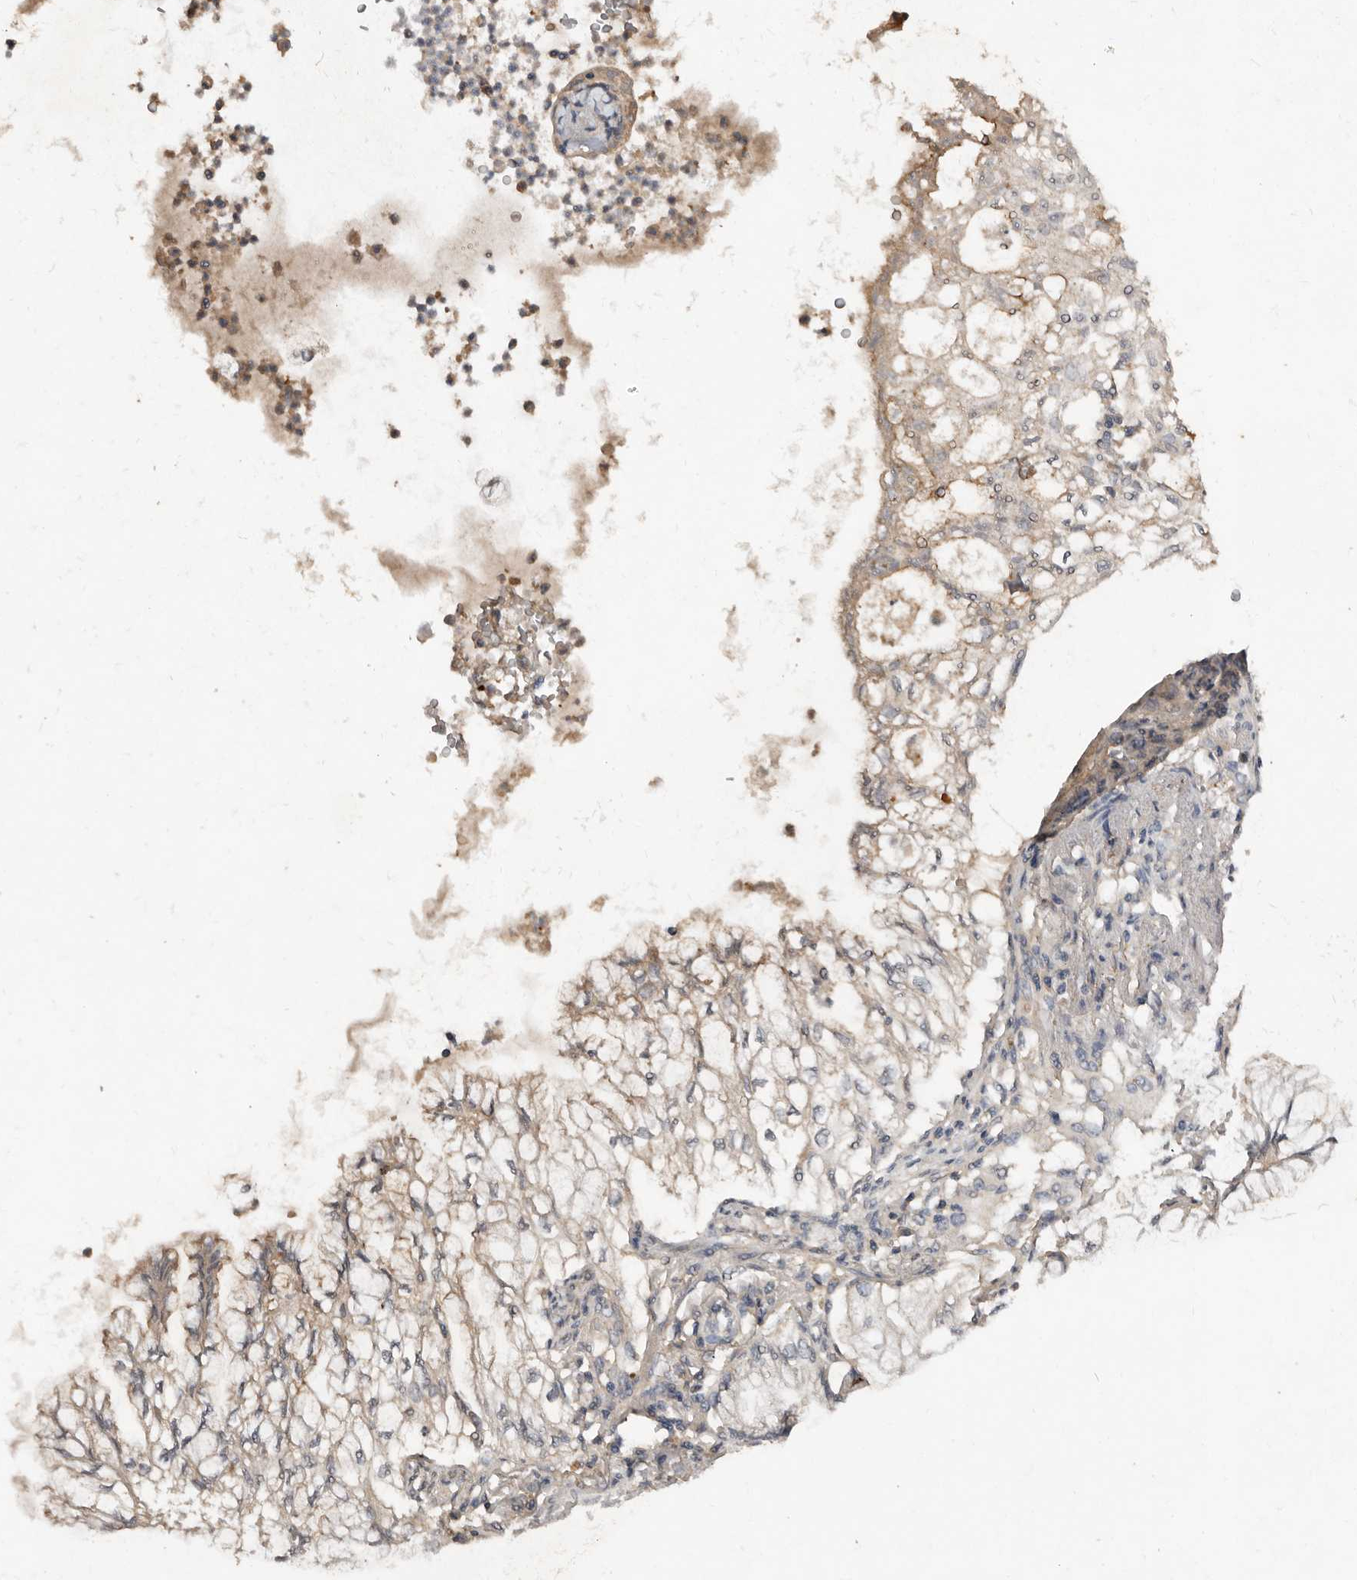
{"staining": {"intensity": "weak", "quantity": "<25%", "location": "cytoplasmic/membranous"}, "tissue": "lung cancer", "cell_type": "Tumor cells", "image_type": "cancer", "snomed": [{"axis": "morphology", "description": "Adenocarcinoma, NOS"}, {"axis": "topography", "description": "Lung"}], "caption": "Tumor cells are negative for brown protein staining in lung cancer.", "gene": "EDEM1", "patient": {"sex": "female", "age": 70}}